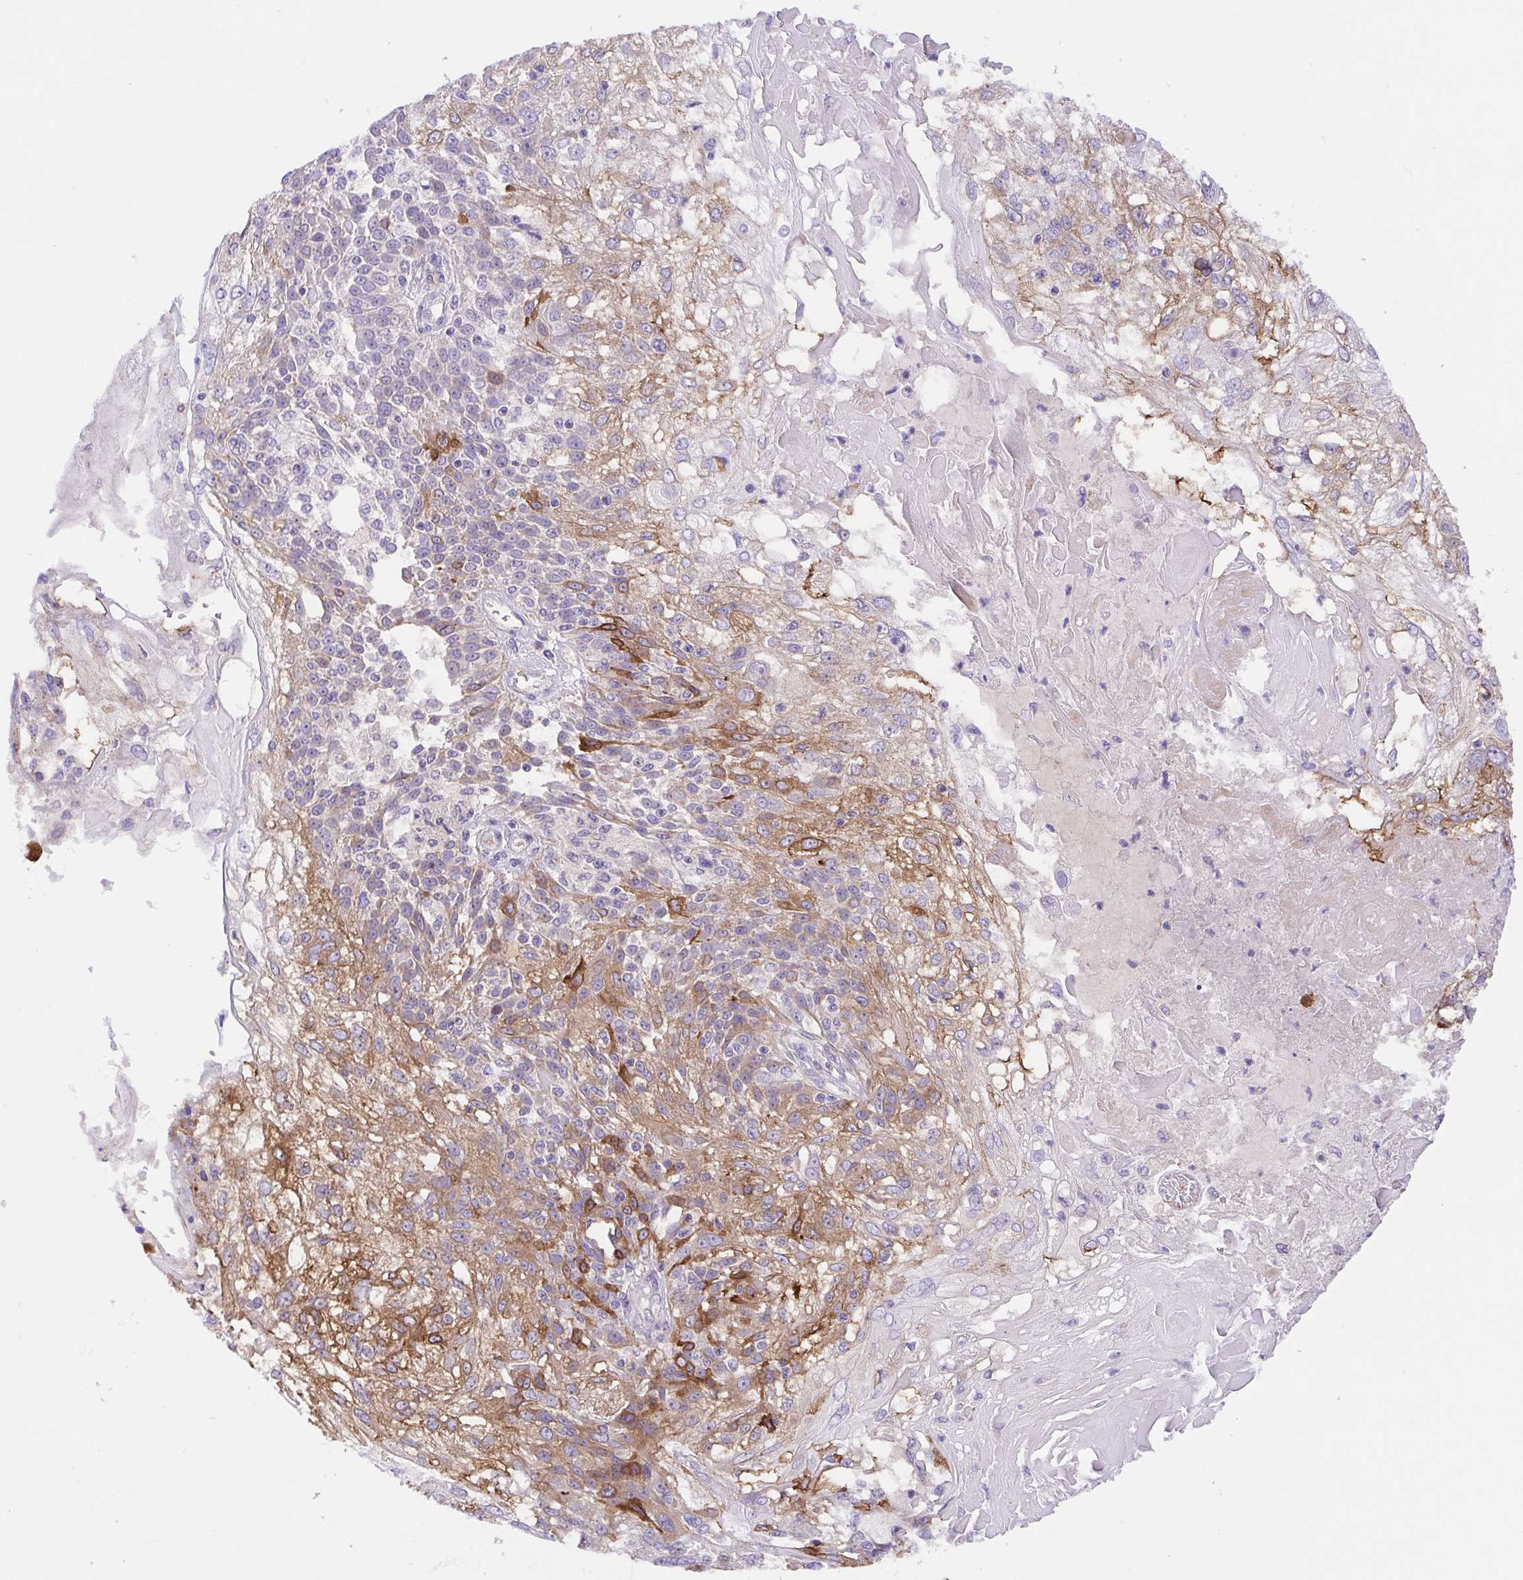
{"staining": {"intensity": "moderate", "quantity": "25%-75%", "location": "cytoplasmic/membranous"}, "tissue": "skin cancer", "cell_type": "Tumor cells", "image_type": "cancer", "snomed": [{"axis": "morphology", "description": "Normal tissue, NOS"}, {"axis": "morphology", "description": "Squamous cell carcinoma, NOS"}, {"axis": "topography", "description": "Skin"}], "caption": "The immunohistochemical stain labels moderate cytoplasmic/membranous positivity in tumor cells of skin cancer (squamous cell carcinoma) tissue.", "gene": "SLC13A1", "patient": {"sex": "female", "age": 83}}